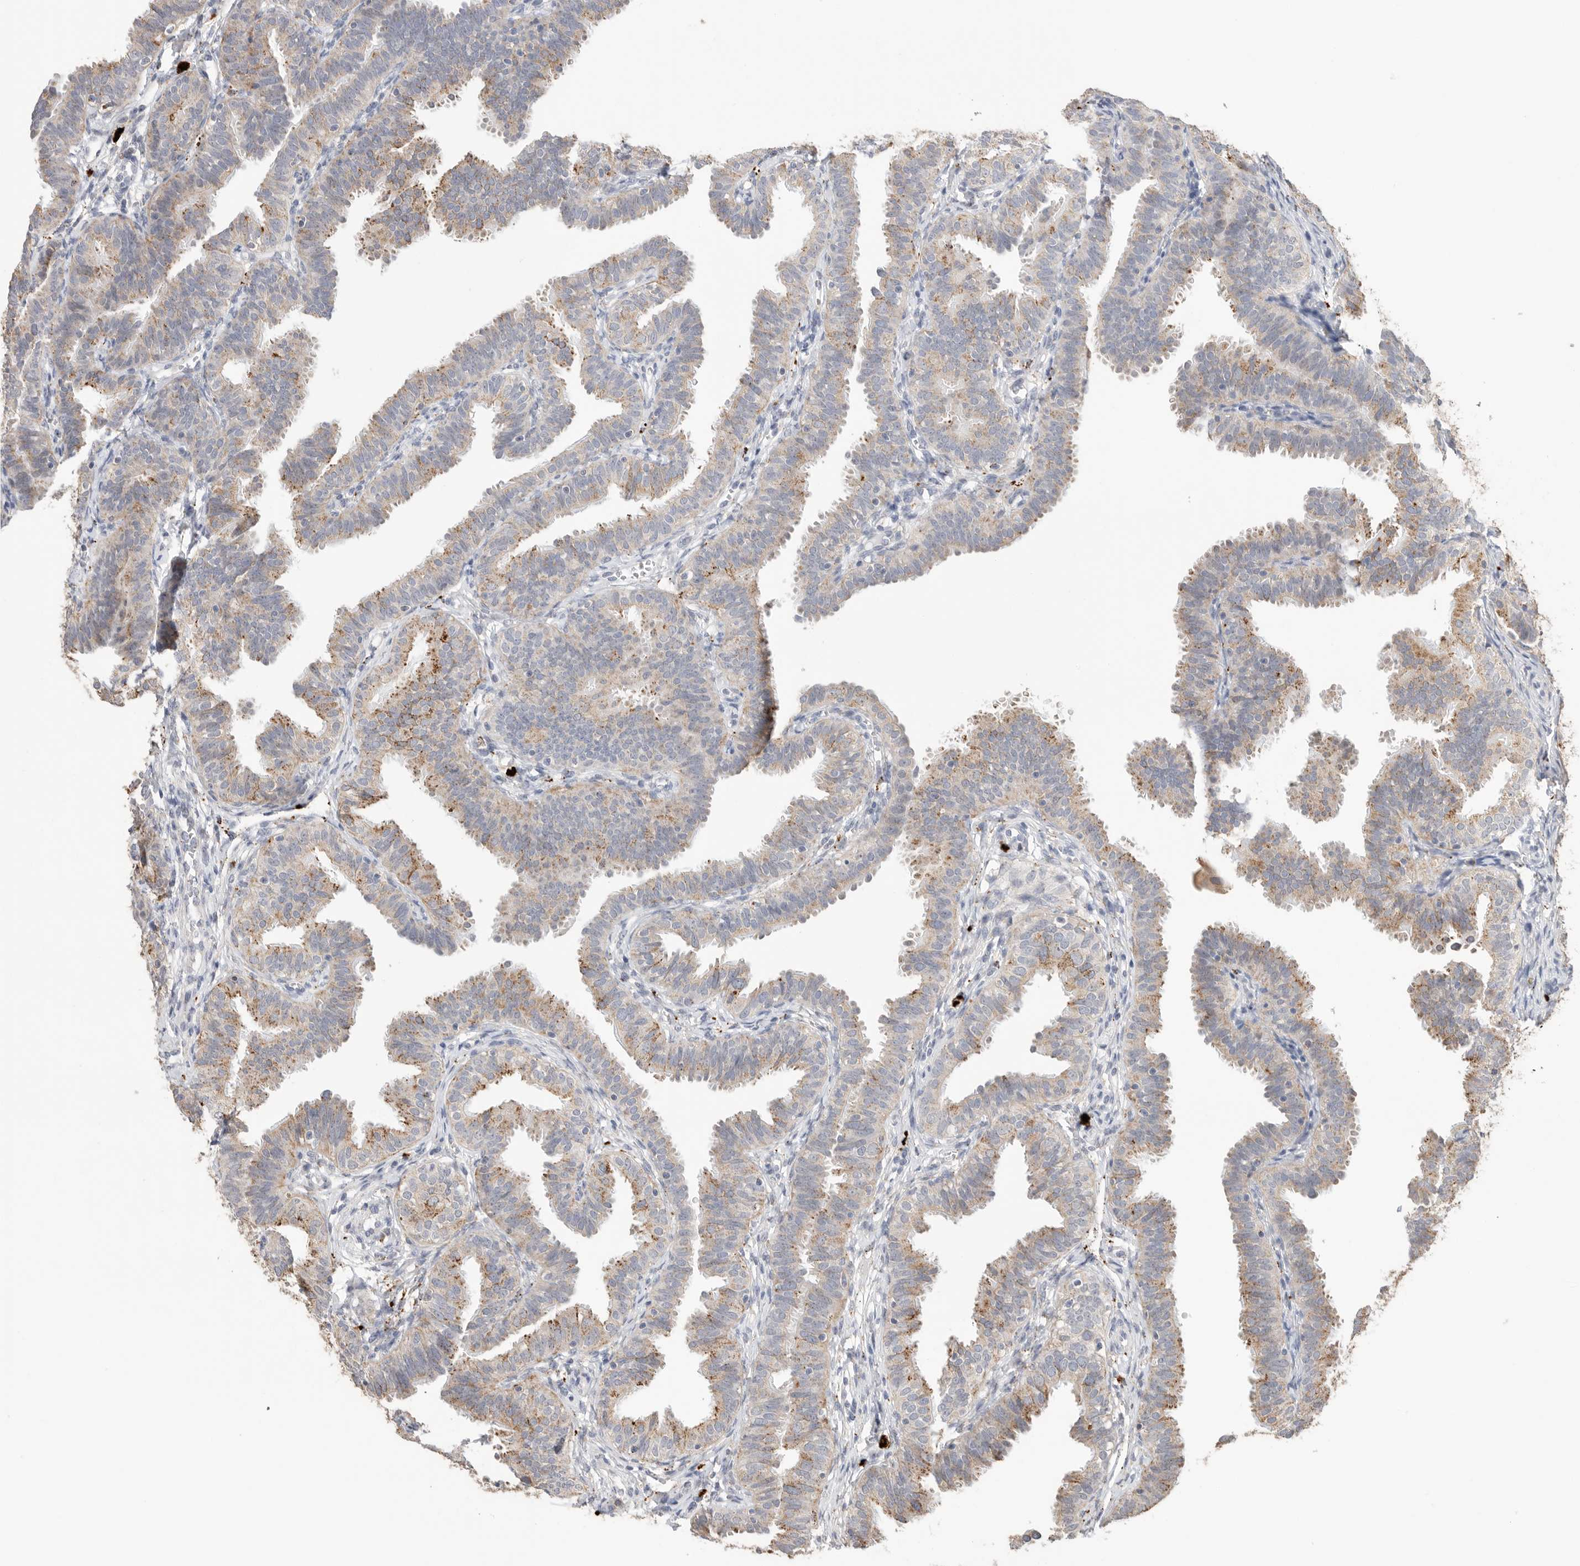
{"staining": {"intensity": "moderate", "quantity": "25%-75%", "location": "cytoplasmic/membranous"}, "tissue": "fallopian tube", "cell_type": "Glandular cells", "image_type": "normal", "snomed": [{"axis": "morphology", "description": "Normal tissue, NOS"}, {"axis": "topography", "description": "Fallopian tube"}], "caption": "This histopathology image shows immunohistochemistry staining of normal human fallopian tube, with medium moderate cytoplasmic/membranous staining in approximately 25%-75% of glandular cells.", "gene": "GGH", "patient": {"sex": "female", "age": 35}}